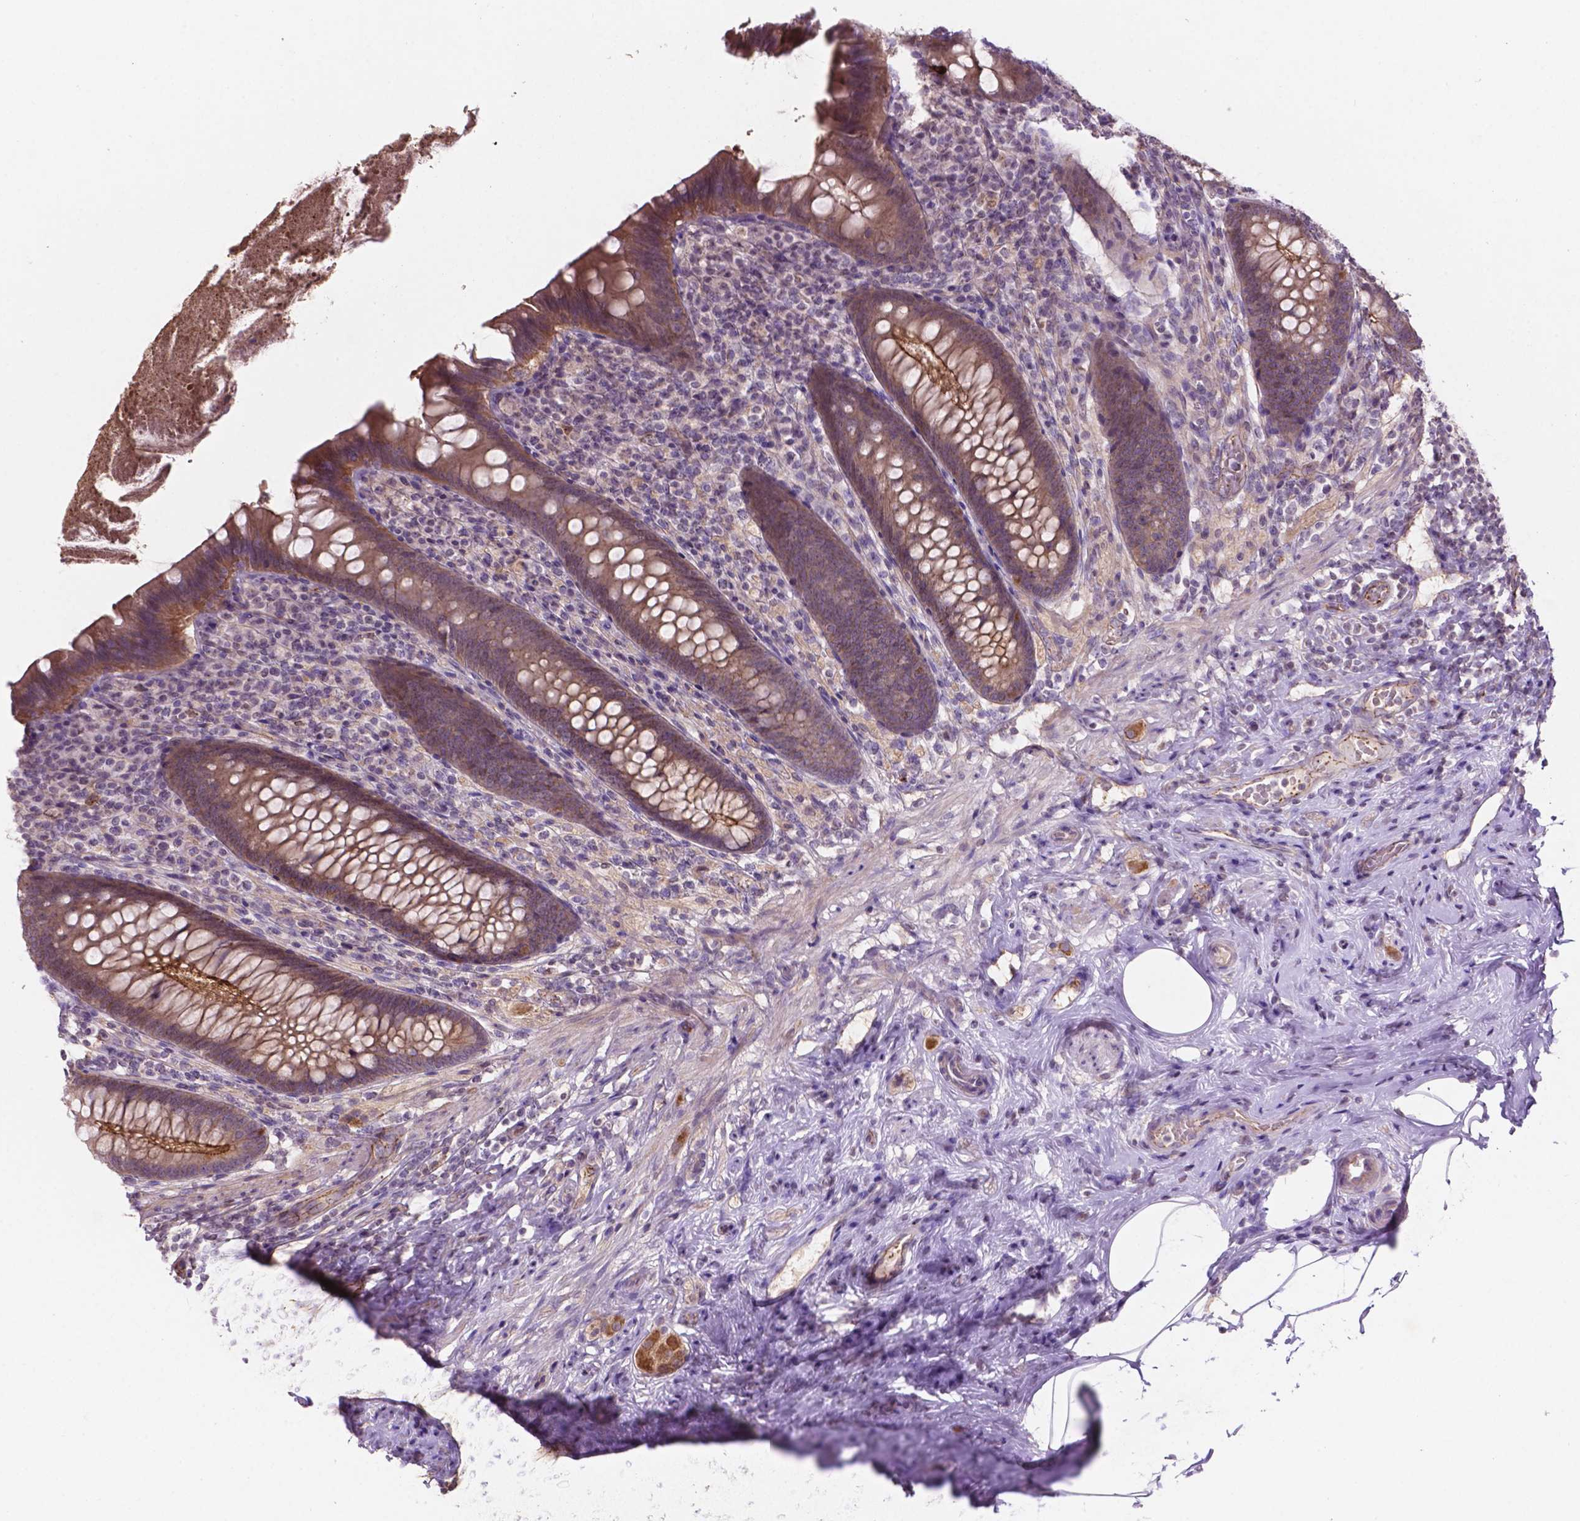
{"staining": {"intensity": "moderate", "quantity": "<25%", "location": "cytoplasmic/membranous"}, "tissue": "appendix", "cell_type": "Glandular cells", "image_type": "normal", "snomed": [{"axis": "morphology", "description": "Normal tissue, NOS"}, {"axis": "topography", "description": "Appendix"}], "caption": "Moderate cytoplasmic/membranous protein staining is seen in about <25% of glandular cells in appendix.", "gene": "ARL5C", "patient": {"sex": "male", "age": 47}}